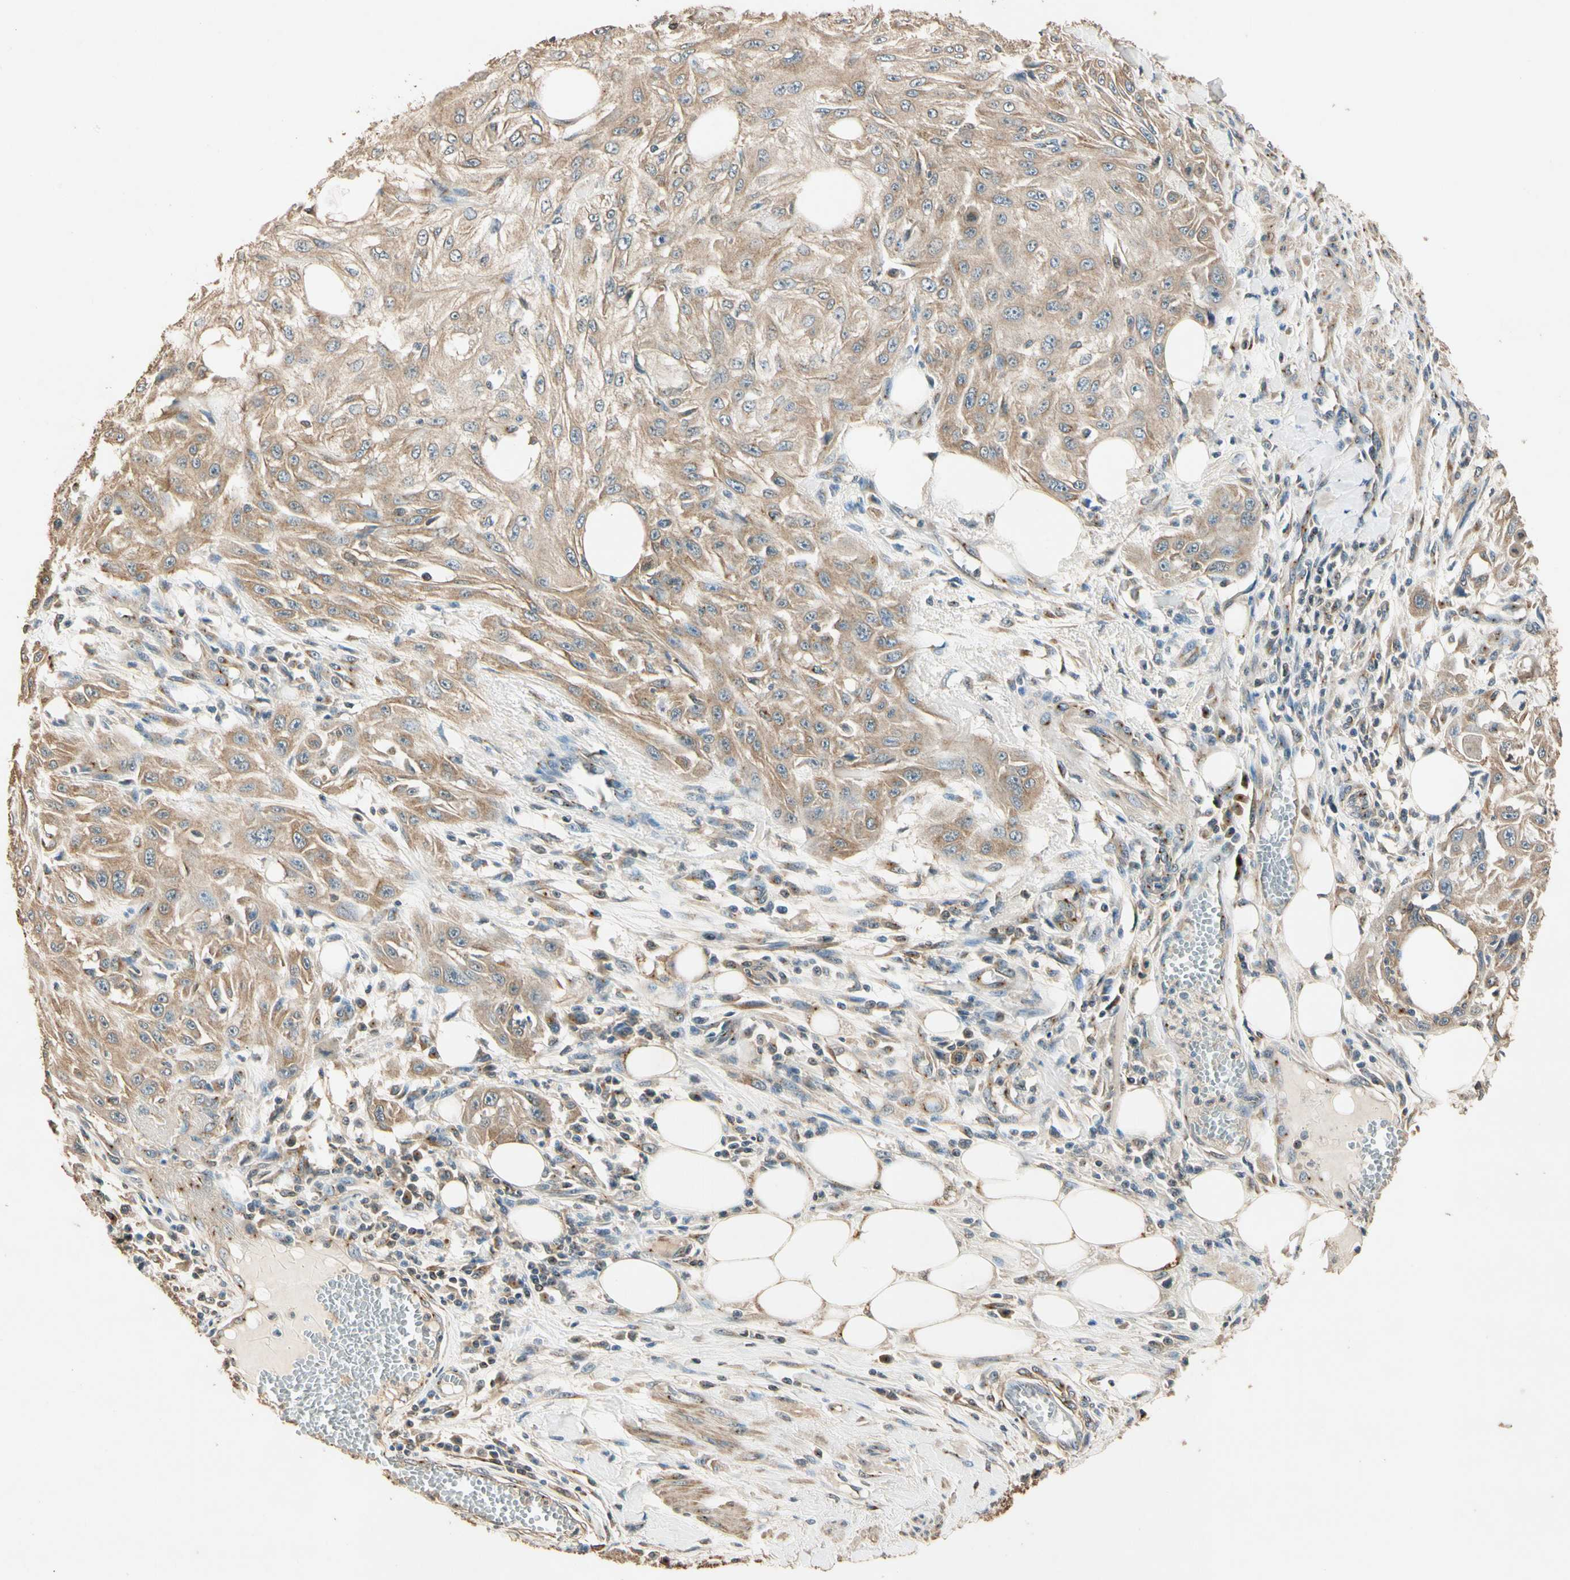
{"staining": {"intensity": "moderate", "quantity": ">75%", "location": "cytoplasmic/membranous"}, "tissue": "skin cancer", "cell_type": "Tumor cells", "image_type": "cancer", "snomed": [{"axis": "morphology", "description": "Squamous cell carcinoma, NOS"}, {"axis": "topography", "description": "Skin"}], "caption": "A photomicrograph showing moderate cytoplasmic/membranous staining in approximately >75% of tumor cells in squamous cell carcinoma (skin), as visualized by brown immunohistochemical staining.", "gene": "AKAP9", "patient": {"sex": "male", "age": 75}}